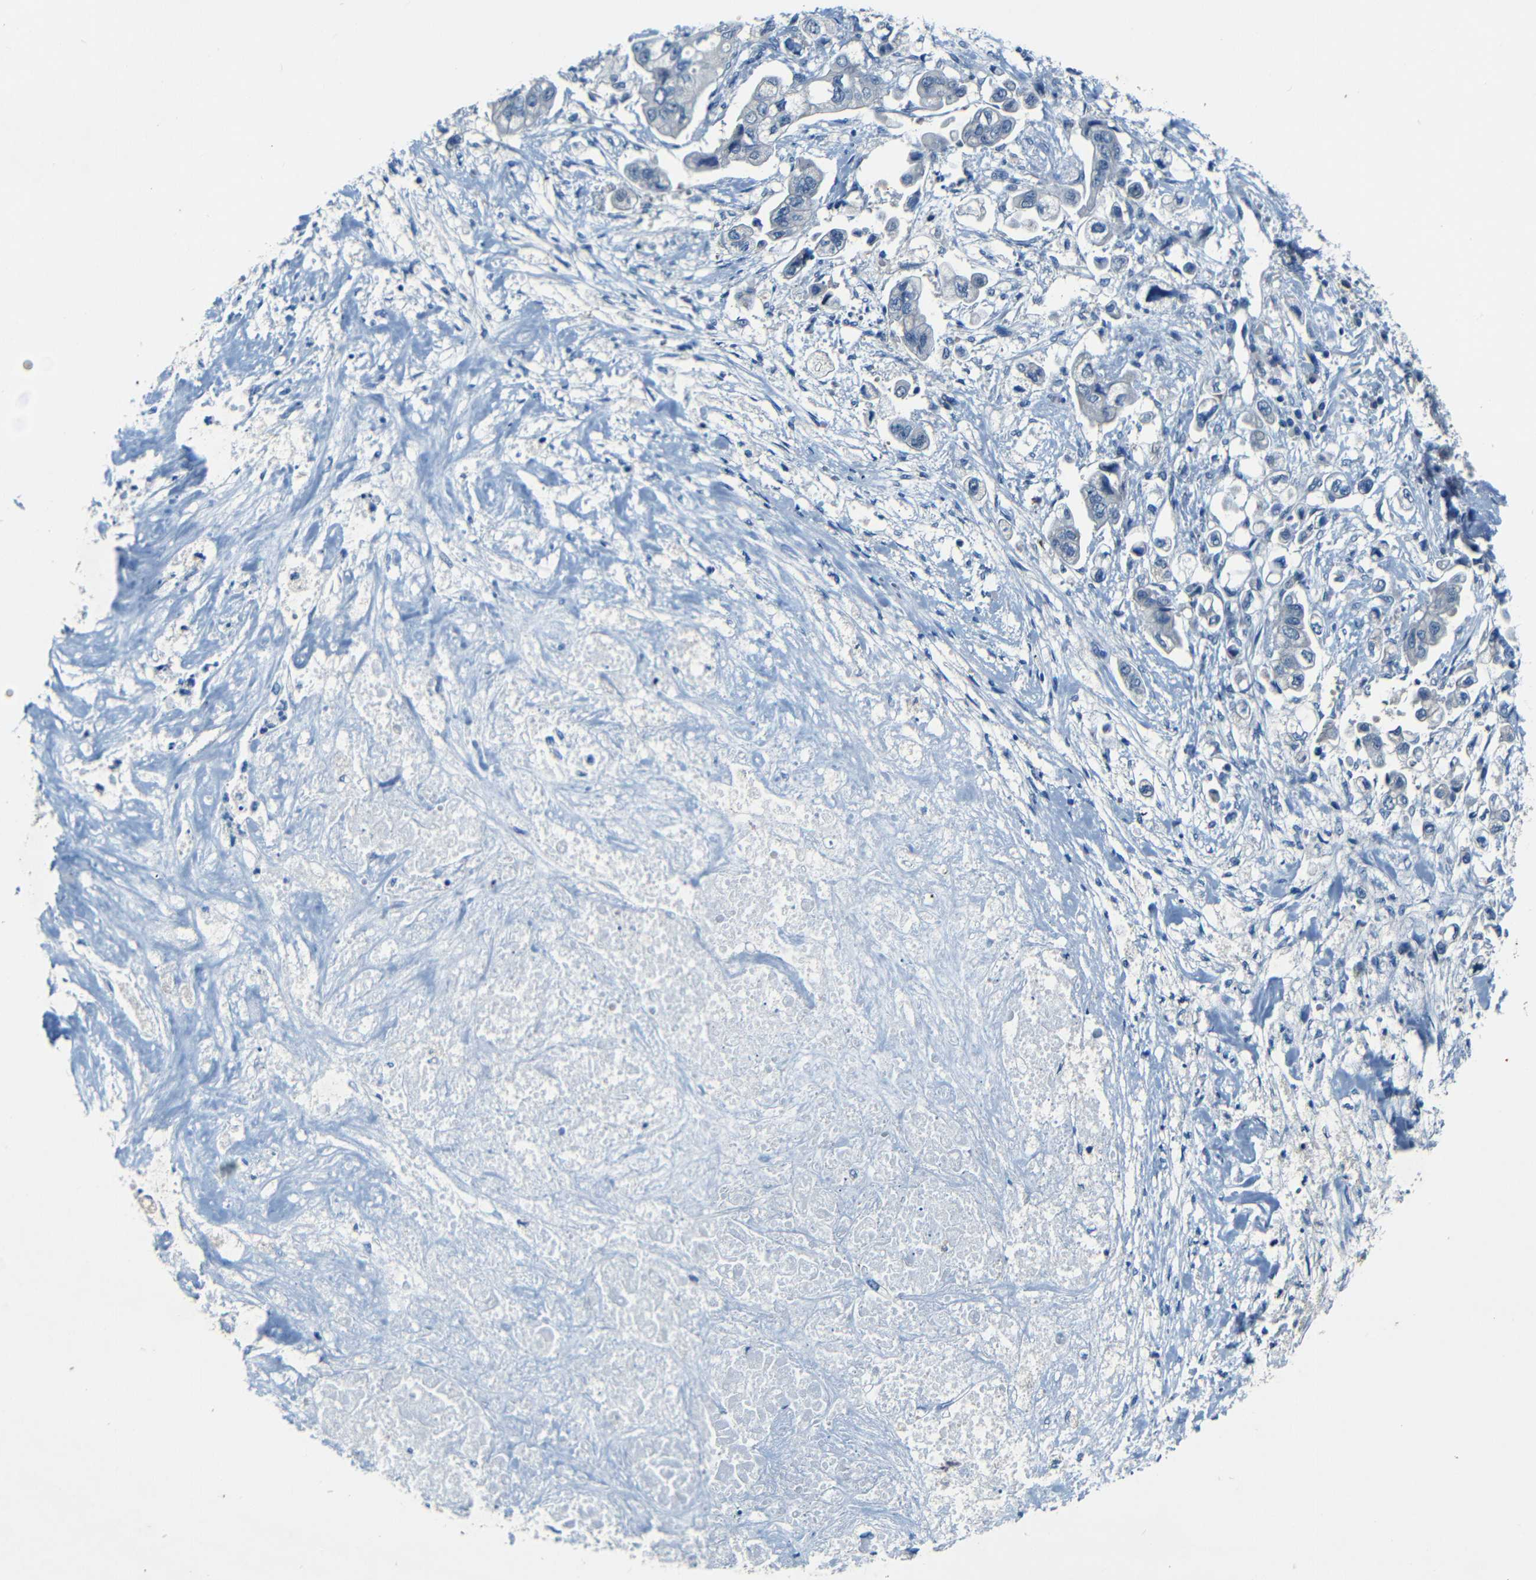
{"staining": {"intensity": "negative", "quantity": "none", "location": "none"}, "tissue": "stomach cancer", "cell_type": "Tumor cells", "image_type": "cancer", "snomed": [{"axis": "morphology", "description": "Adenocarcinoma, NOS"}, {"axis": "topography", "description": "Stomach"}], "caption": "There is no significant staining in tumor cells of adenocarcinoma (stomach).", "gene": "ZMAT1", "patient": {"sex": "male", "age": 62}}